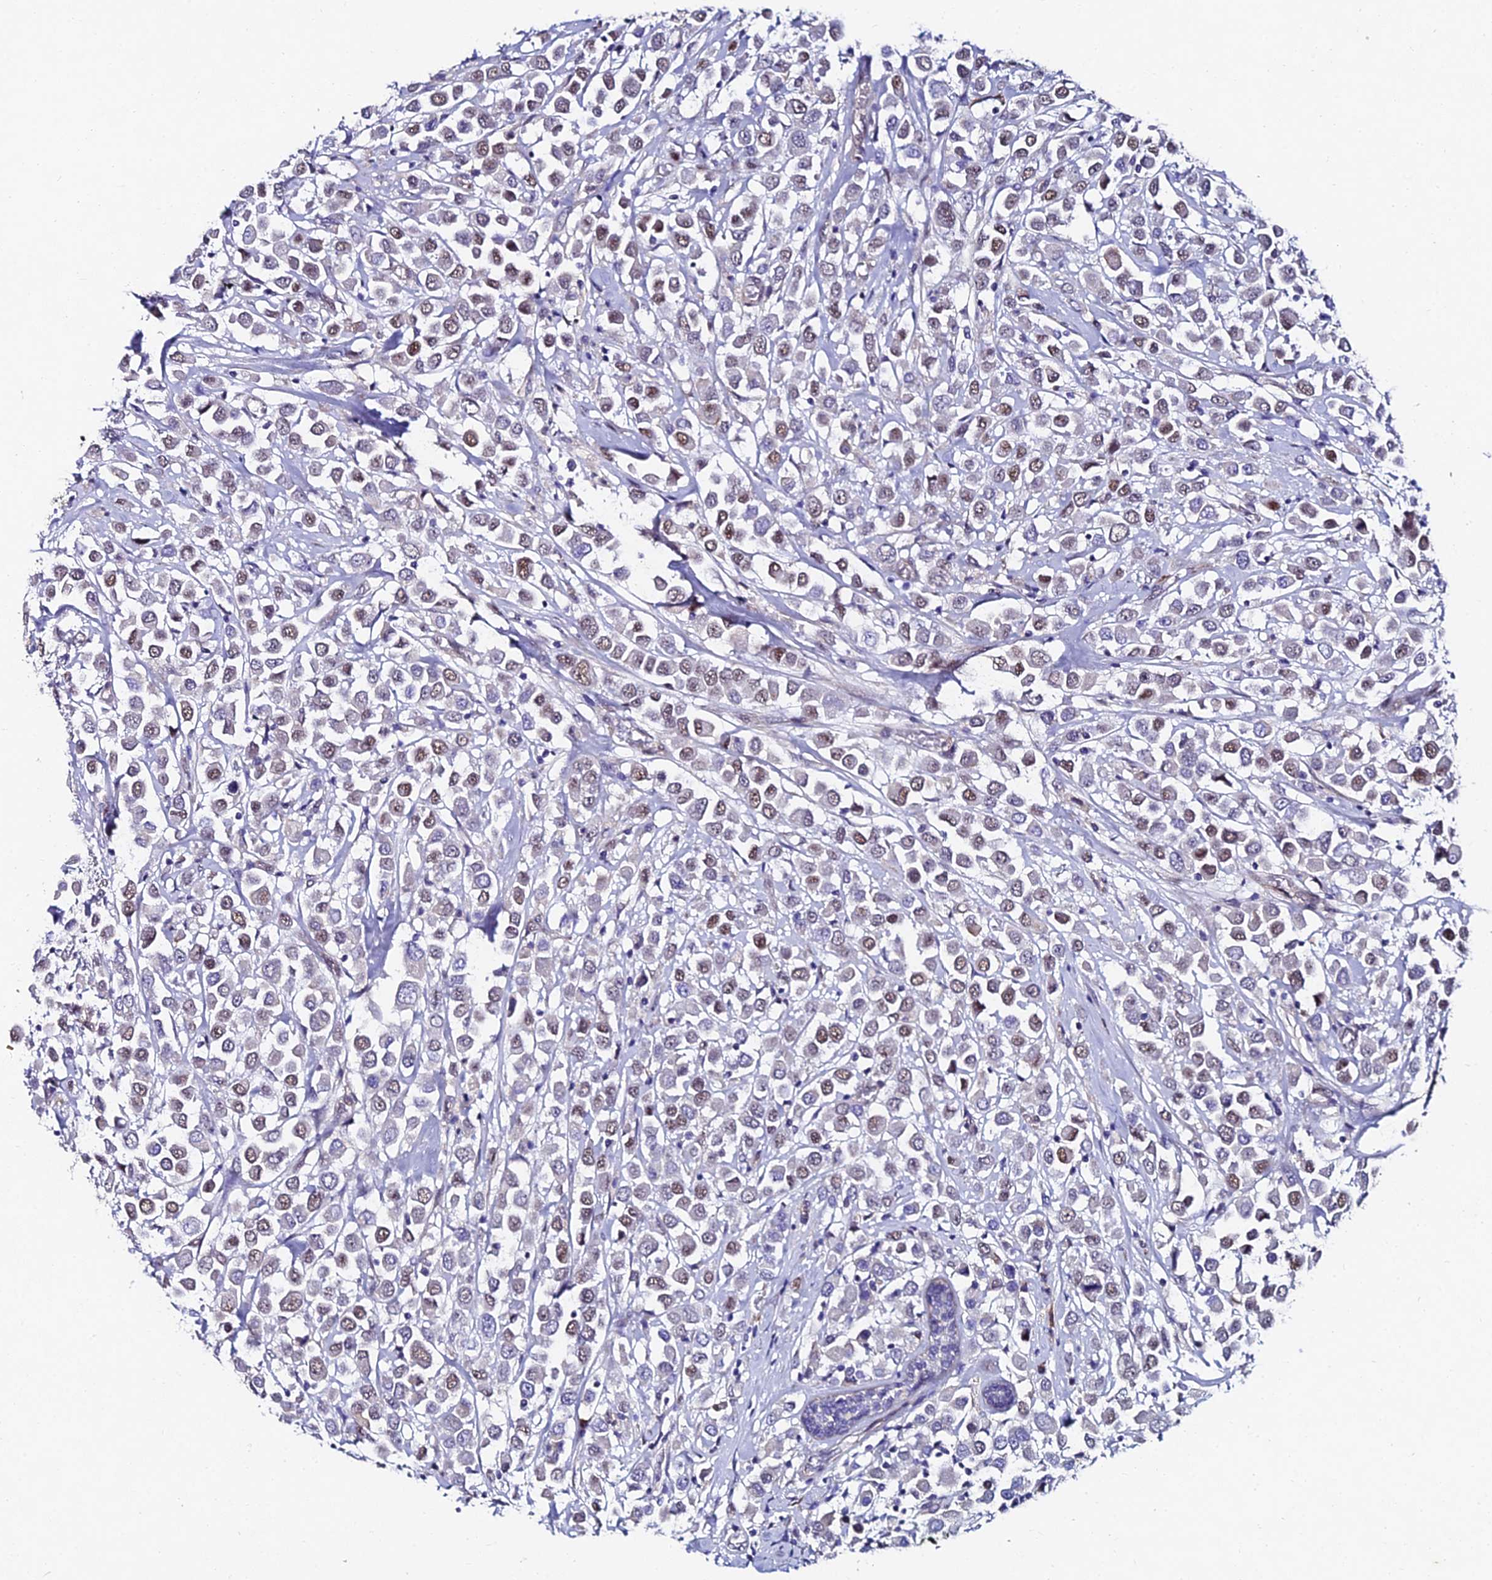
{"staining": {"intensity": "weak", "quantity": "25%-75%", "location": "nuclear"}, "tissue": "breast cancer", "cell_type": "Tumor cells", "image_type": "cancer", "snomed": [{"axis": "morphology", "description": "Duct carcinoma"}, {"axis": "topography", "description": "Breast"}], "caption": "Breast cancer (invasive ductal carcinoma) stained for a protein (brown) demonstrates weak nuclear positive expression in about 25%-75% of tumor cells.", "gene": "TRIM24", "patient": {"sex": "female", "age": 61}}